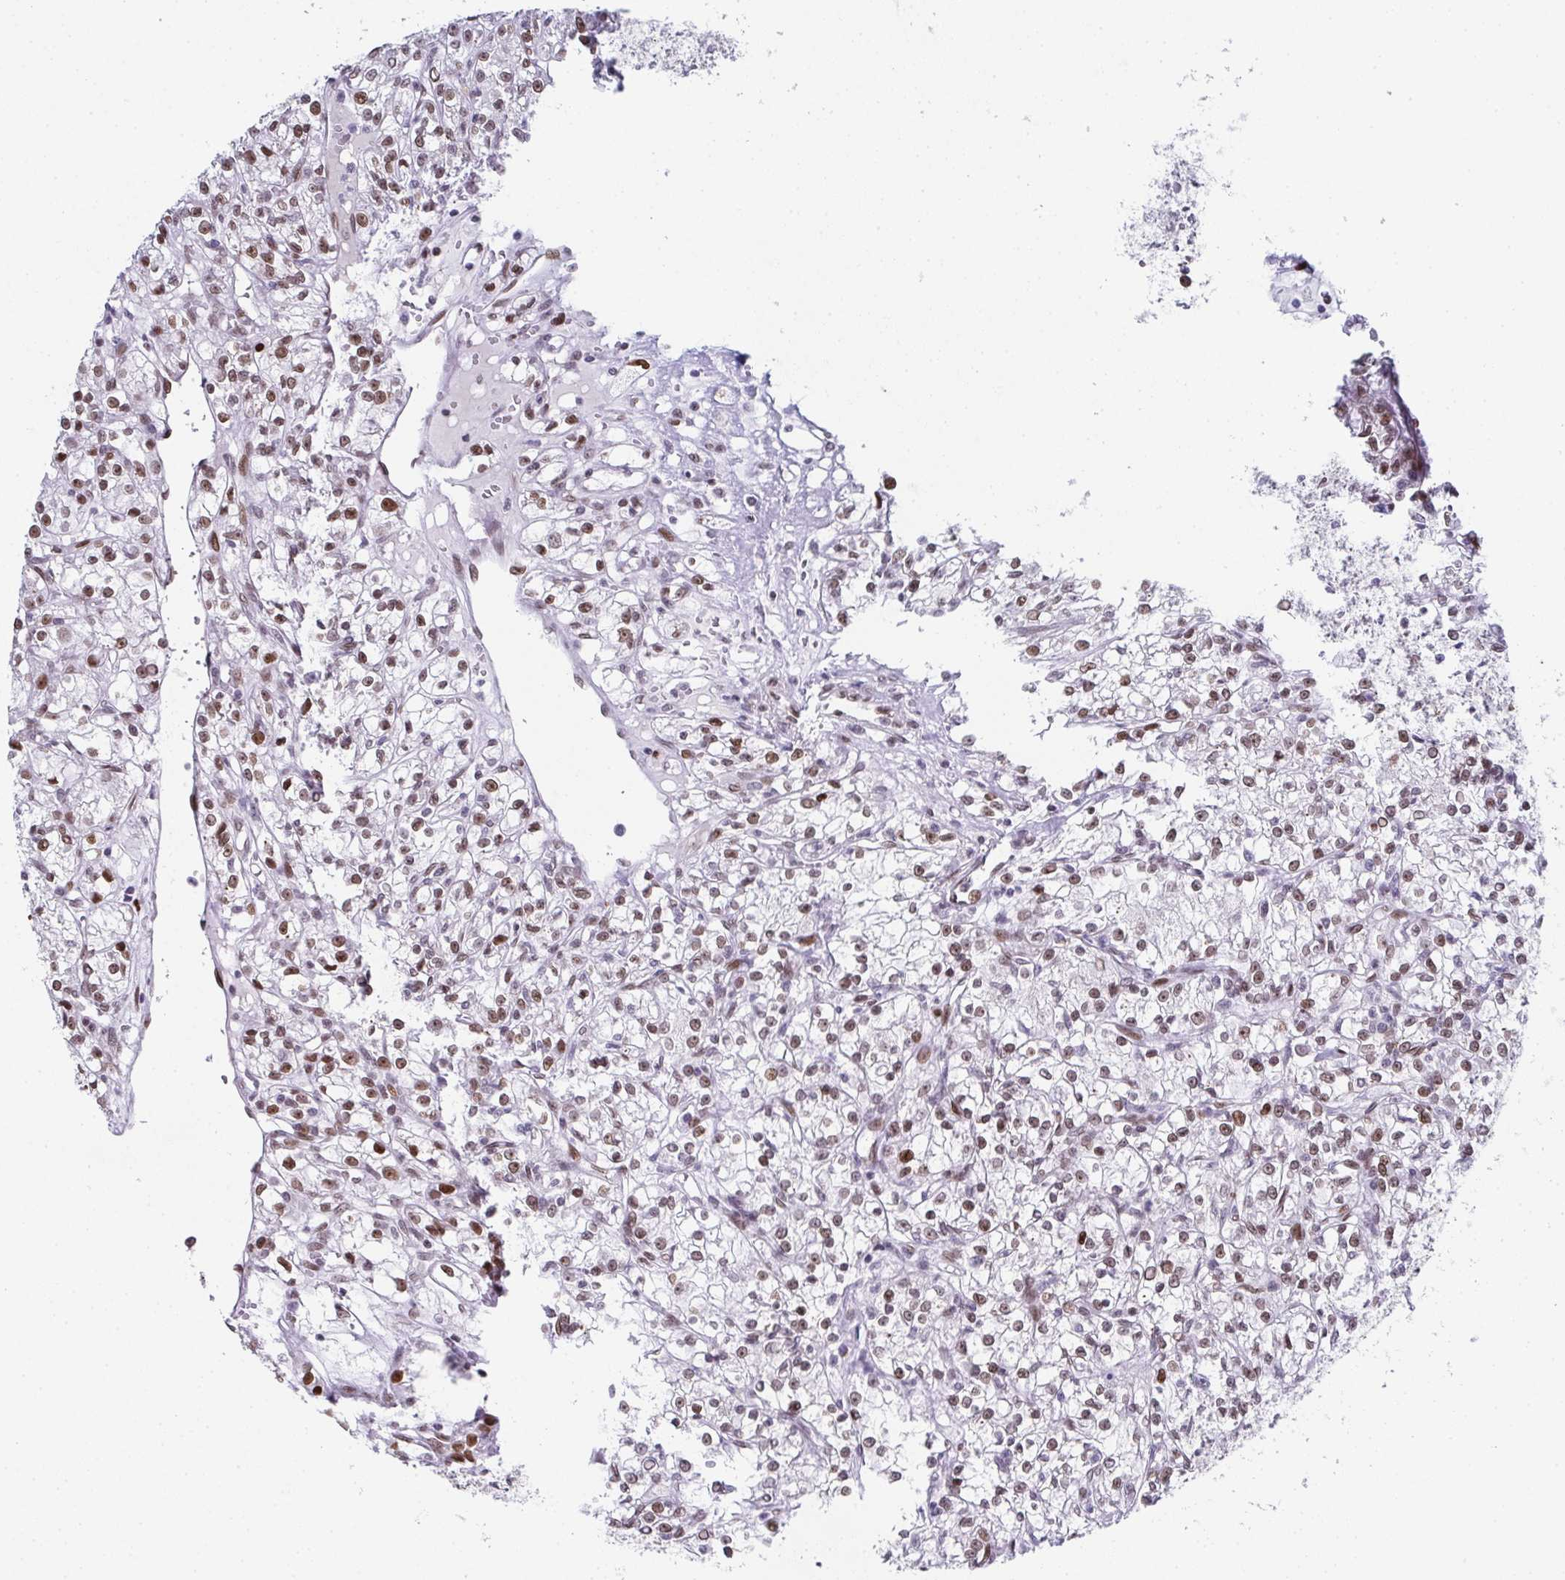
{"staining": {"intensity": "moderate", "quantity": "25%-75%", "location": "nuclear"}, "tissue": "renal cancer", "cell_type": "Tumor cells", "image_type": "cancer", "snomed": [{"axis": "morphology", "description": "Adenocarcinoma, NOS"}, {"axis": "topography", "description": "Kidney"}], "caption": "This is a histology image of IHC staining of renal adenocarcinoma, which shows moderate staining in the nuclear of tumor cells.", "gene": "RB1", "patient": {"sex": "female", "age": 59}}